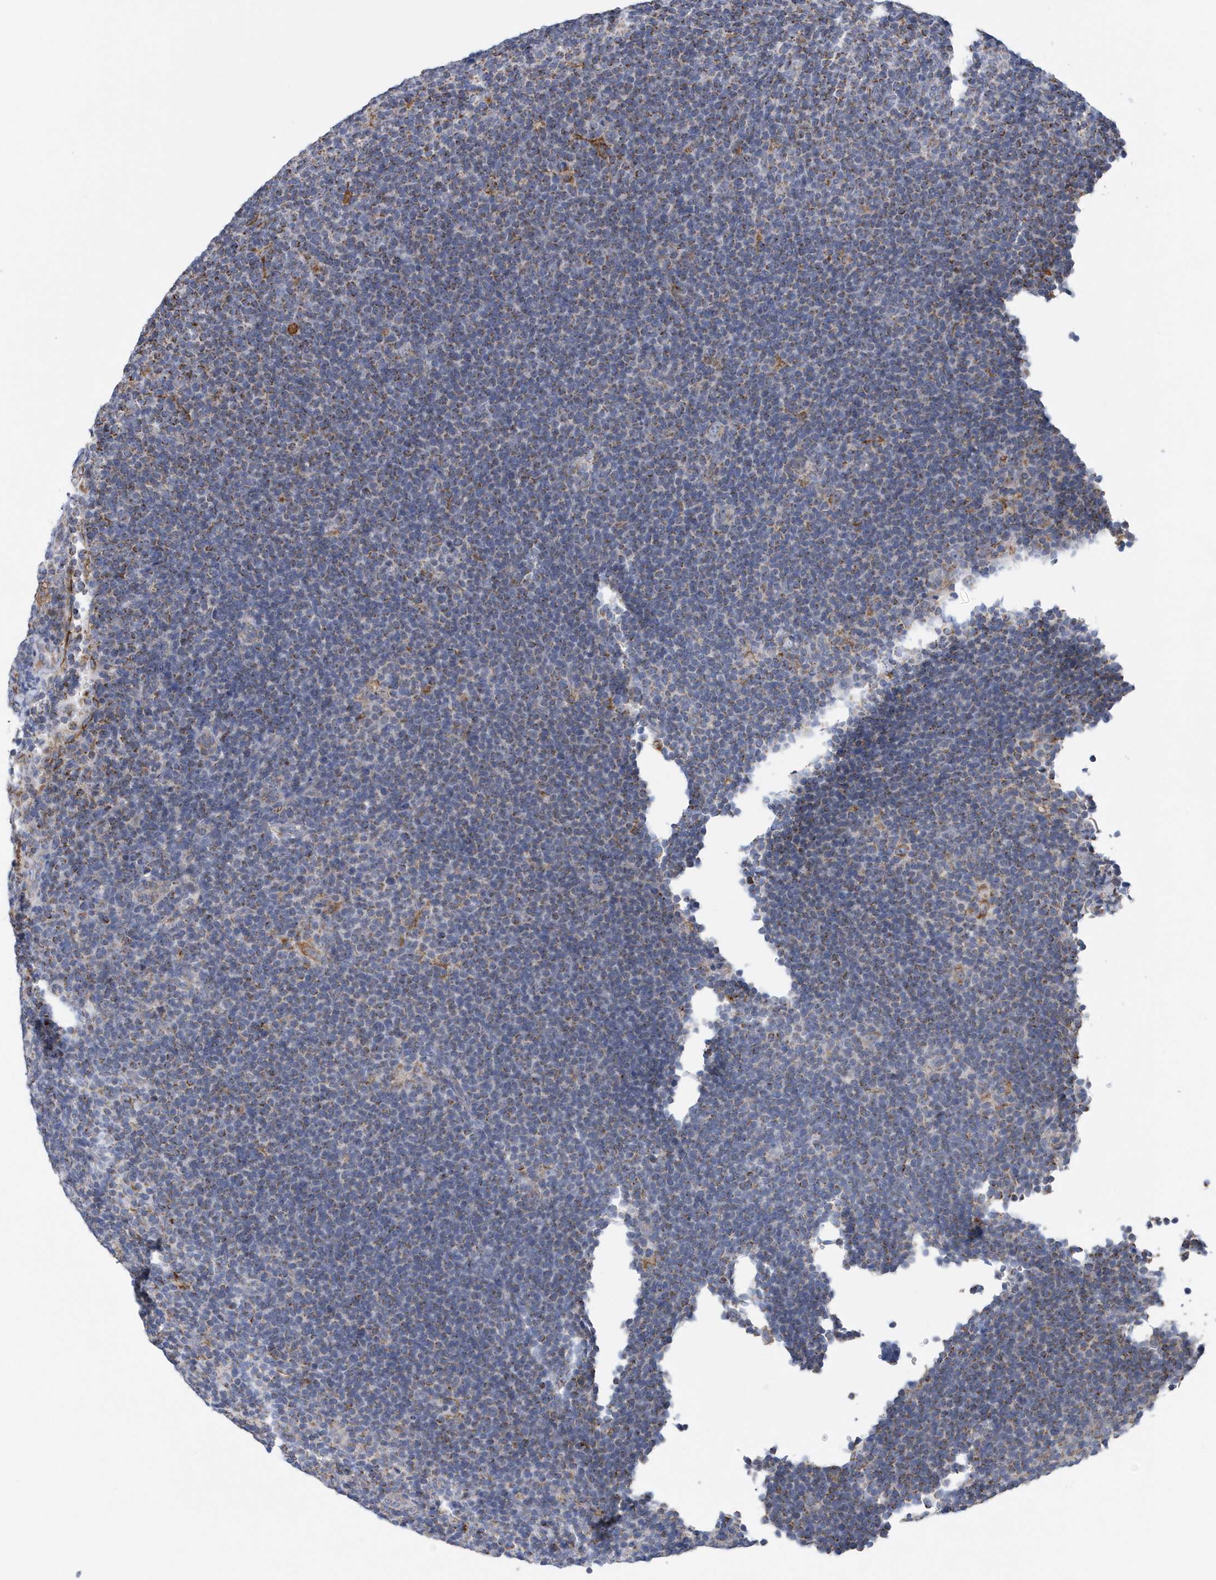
{"staining": {"intensity": "weak", "quantity": "25%-75%", "location": "cytoplasmic/membranous"}, "tissue": "lymphoma", "cell_type": "Tumor cells", "image_type": "cancer", "snomed": [{"axis": "morphology", "description": "Hodgkin's disease, NOS"}, {"axis": "topography", "description": "Lymph node"}], "caption": "Brown immunohistochemical staining in Hodgkin's disease shows weak cytoplasmic/membranous staining in approximately 25%-75% of tumor cells.", "gene": "VWA5B2", "patient": {"sex": "female", "age": 57}}